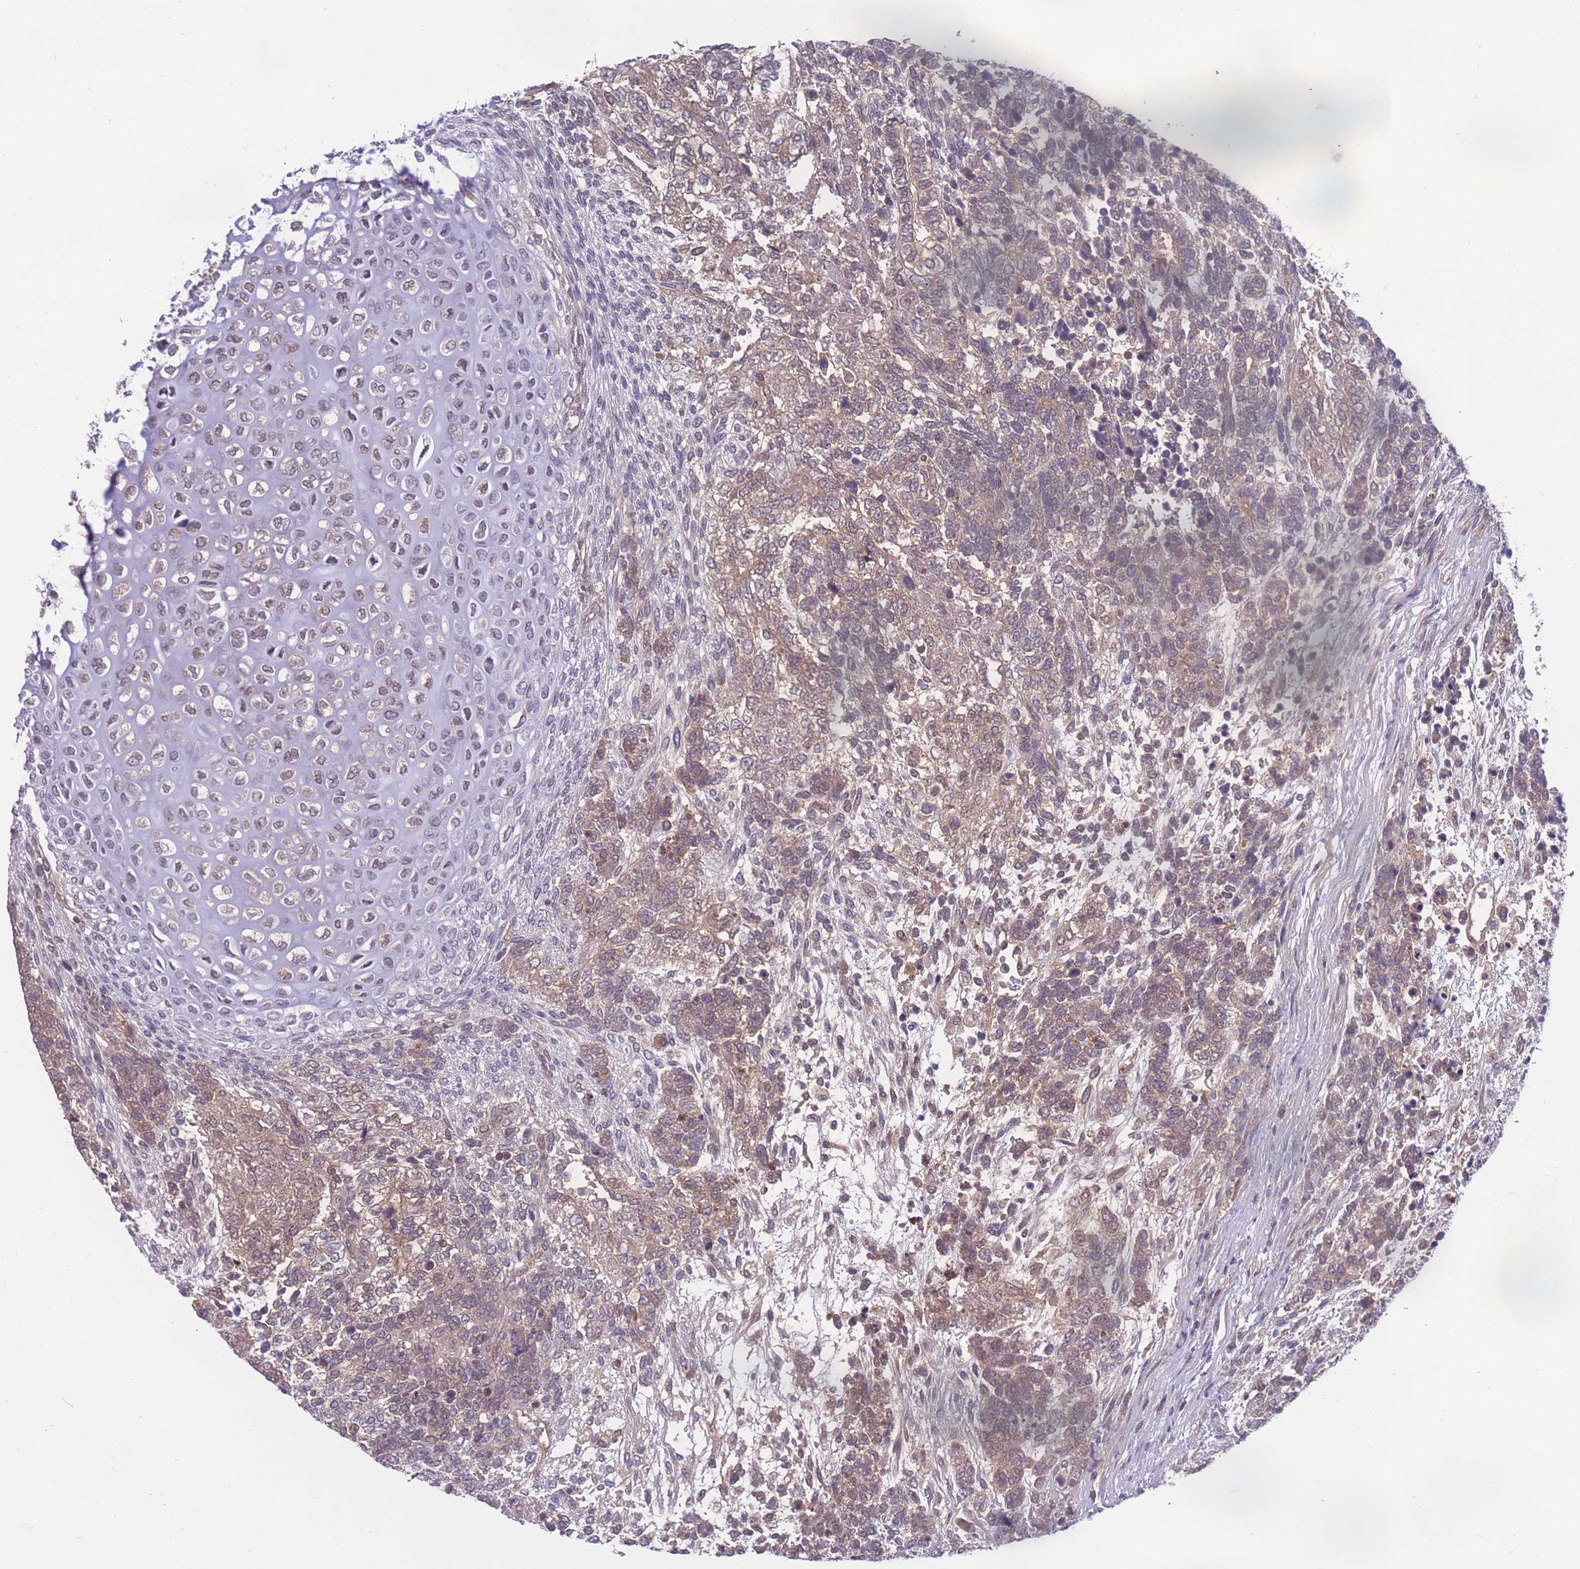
{"staining": {"intensity": "moderate", "quantity": ">75%", "location": "cytoplasmic/membranous"}, "tissue": "testis cancer", "cell_type": "Tumor cells", "image_type": "cancer", "snomed": [{"axis": "morphology", "description": "Carcinoma, Embryonal, NOS"}, {"axis": "topography", "description": "Testis"}], "caption": "Tumor cells demonstrate moderate cytoplasmic/membranous expression in approximately >75% of cells in testis embryonal carcinoma.", "gene": "UBE2N", "patient": {"sex": "male", "age": 23}}